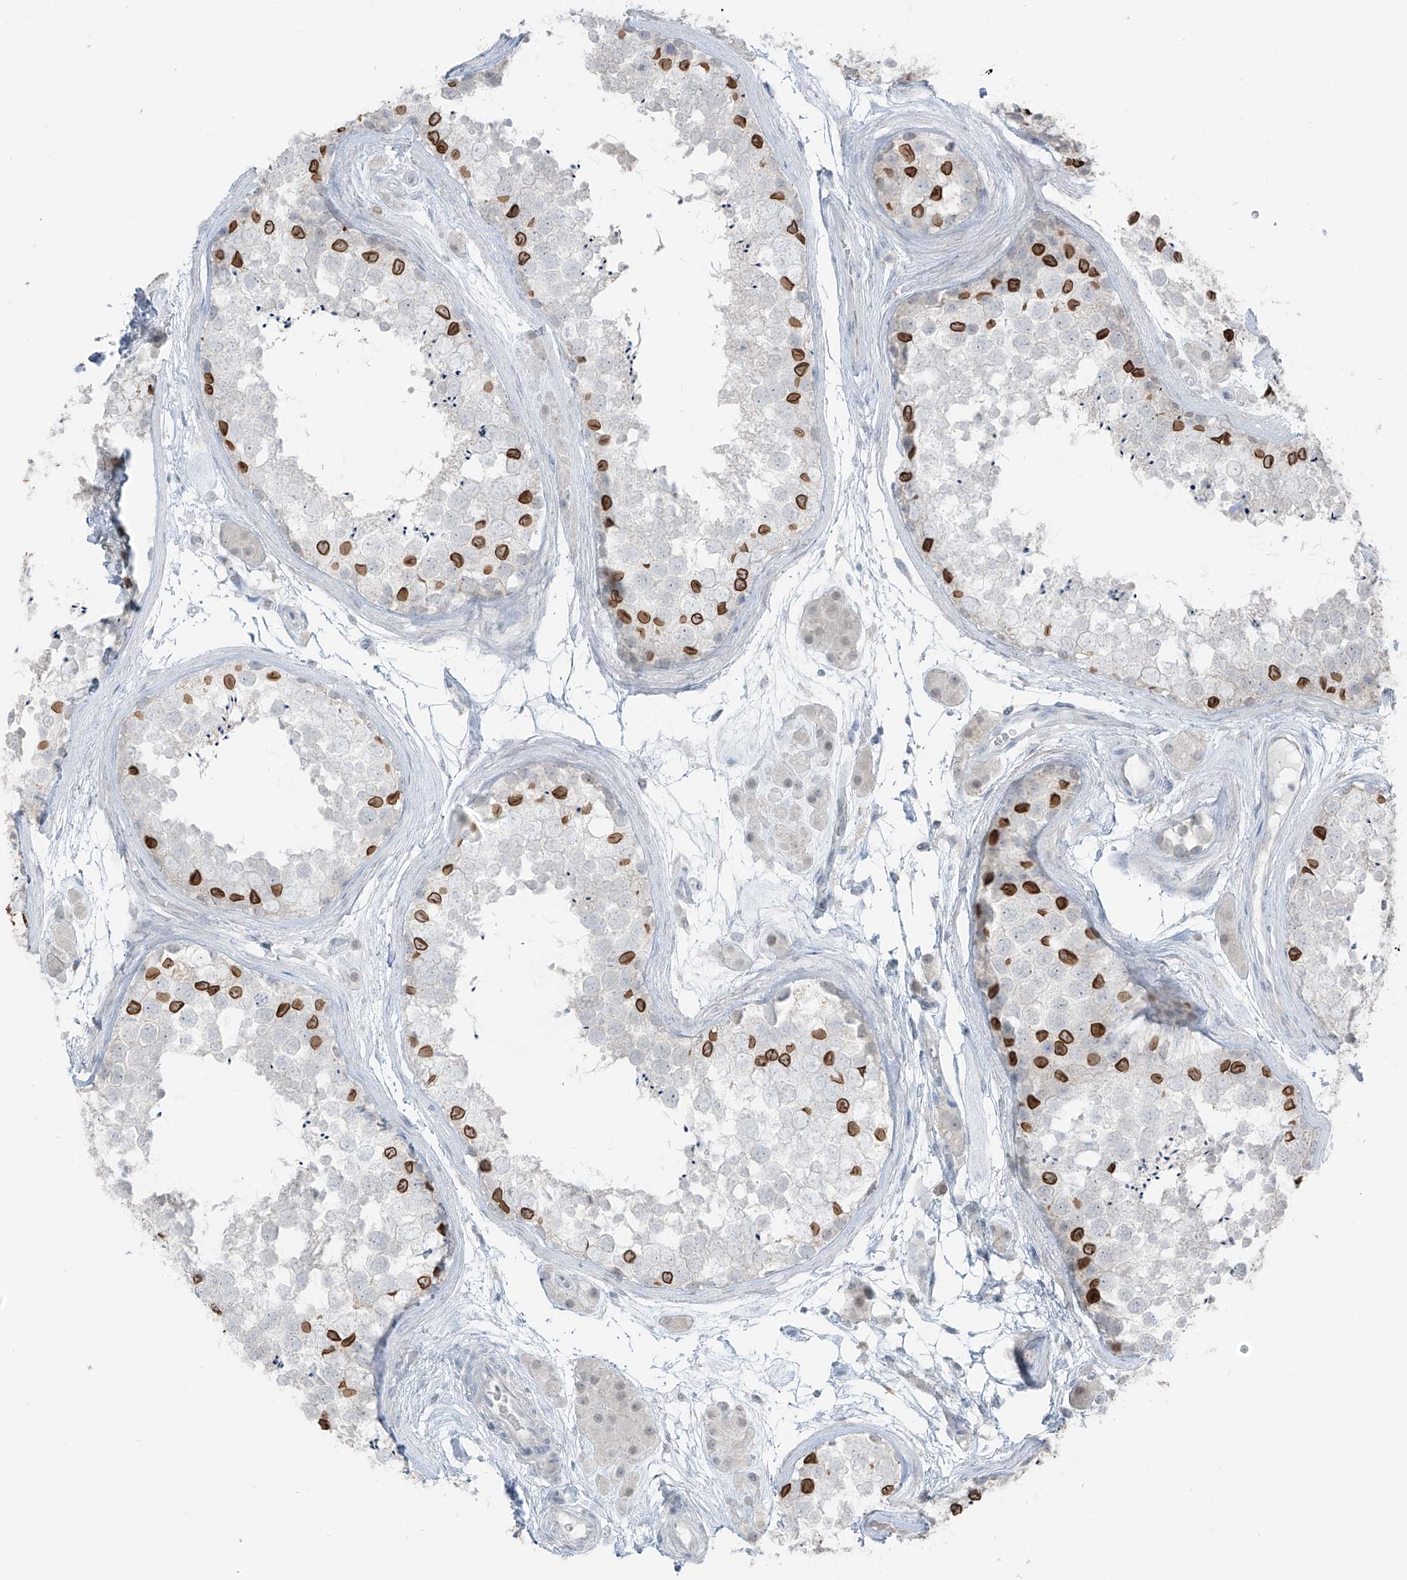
{"staining": {"intensity": "strong", "quantity": "25%-75%", "location": "nuclear"}, "tissue": "testis", "cell_type": "Cells in seminiferous ducts", "image_type": "normal", "snomed": [{"axis": "morphology", "description": "Normal tissue, NOS"}, {"axis": "topography", "description": "Testis"}], "caption": "Approximately 25%-75% of cells in seminiferous ducts in unremarkable human testis show strong nuclear protein expression as visualized by brown immunohistochemical staining.", "gene": "PRDM6", "patient": {"sex": "male", "age": 56}}